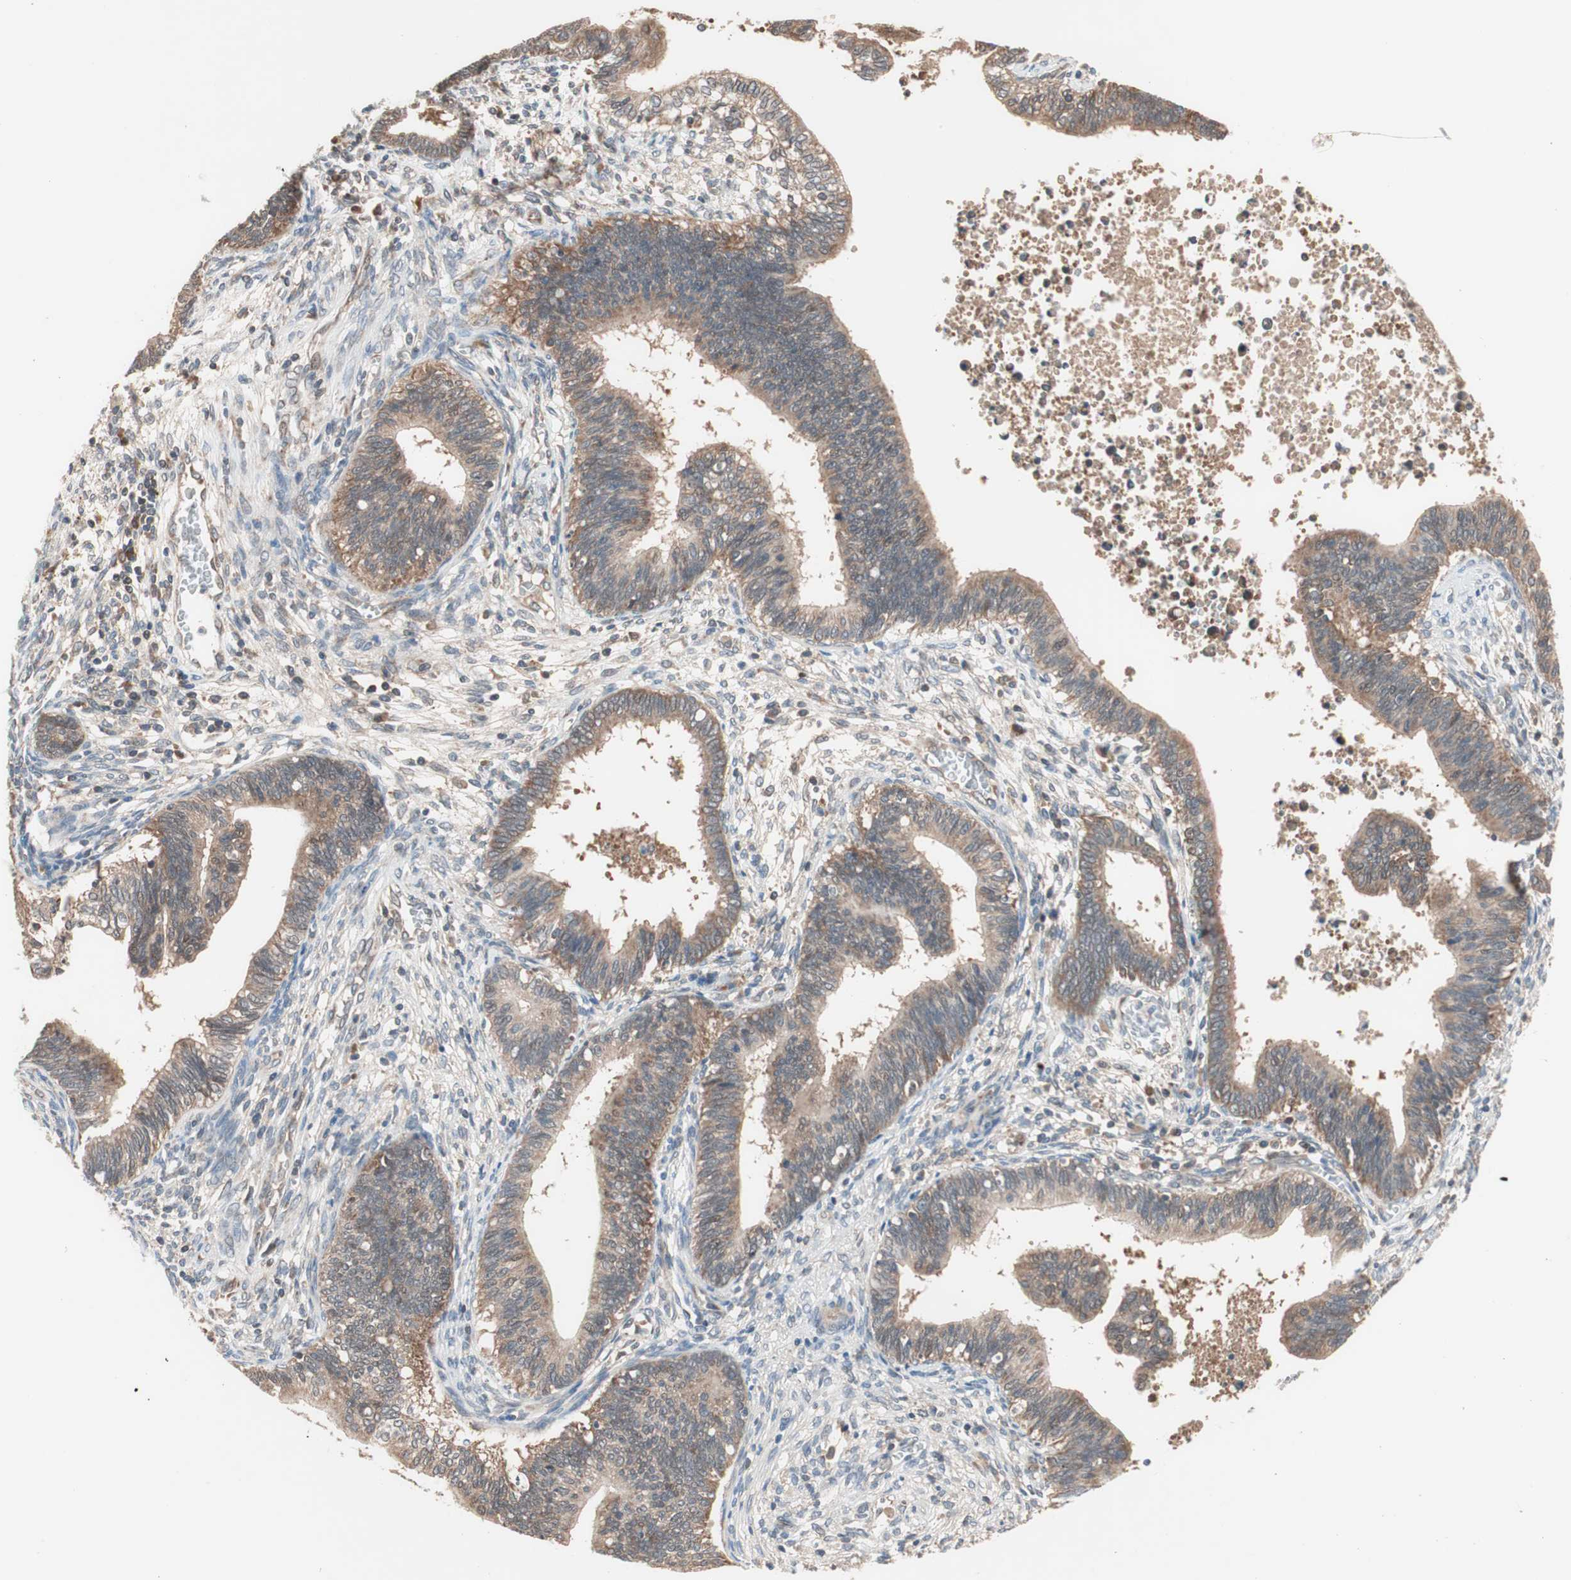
{"staining": {"intensity": "moderate", "quantity": ">75%", "location": "cytoplasmic/membranous"}, "tissue": "cervical cancer", "cell_type": "Tumor cells", "image_type": "cancer", "snomed": [{"axis": "morphology", "description": "Adenocarcinoma, NOS"}, {"axis": "topography", "description": "Cervix"}], "caption": "Protein staining by IHC displays moderate cytoplasmic/membranous expression in approximately >75% of tumor cells in cervical cancer.", "gene": "HMBS", "patient": {"sex": "female", "age": 44}}